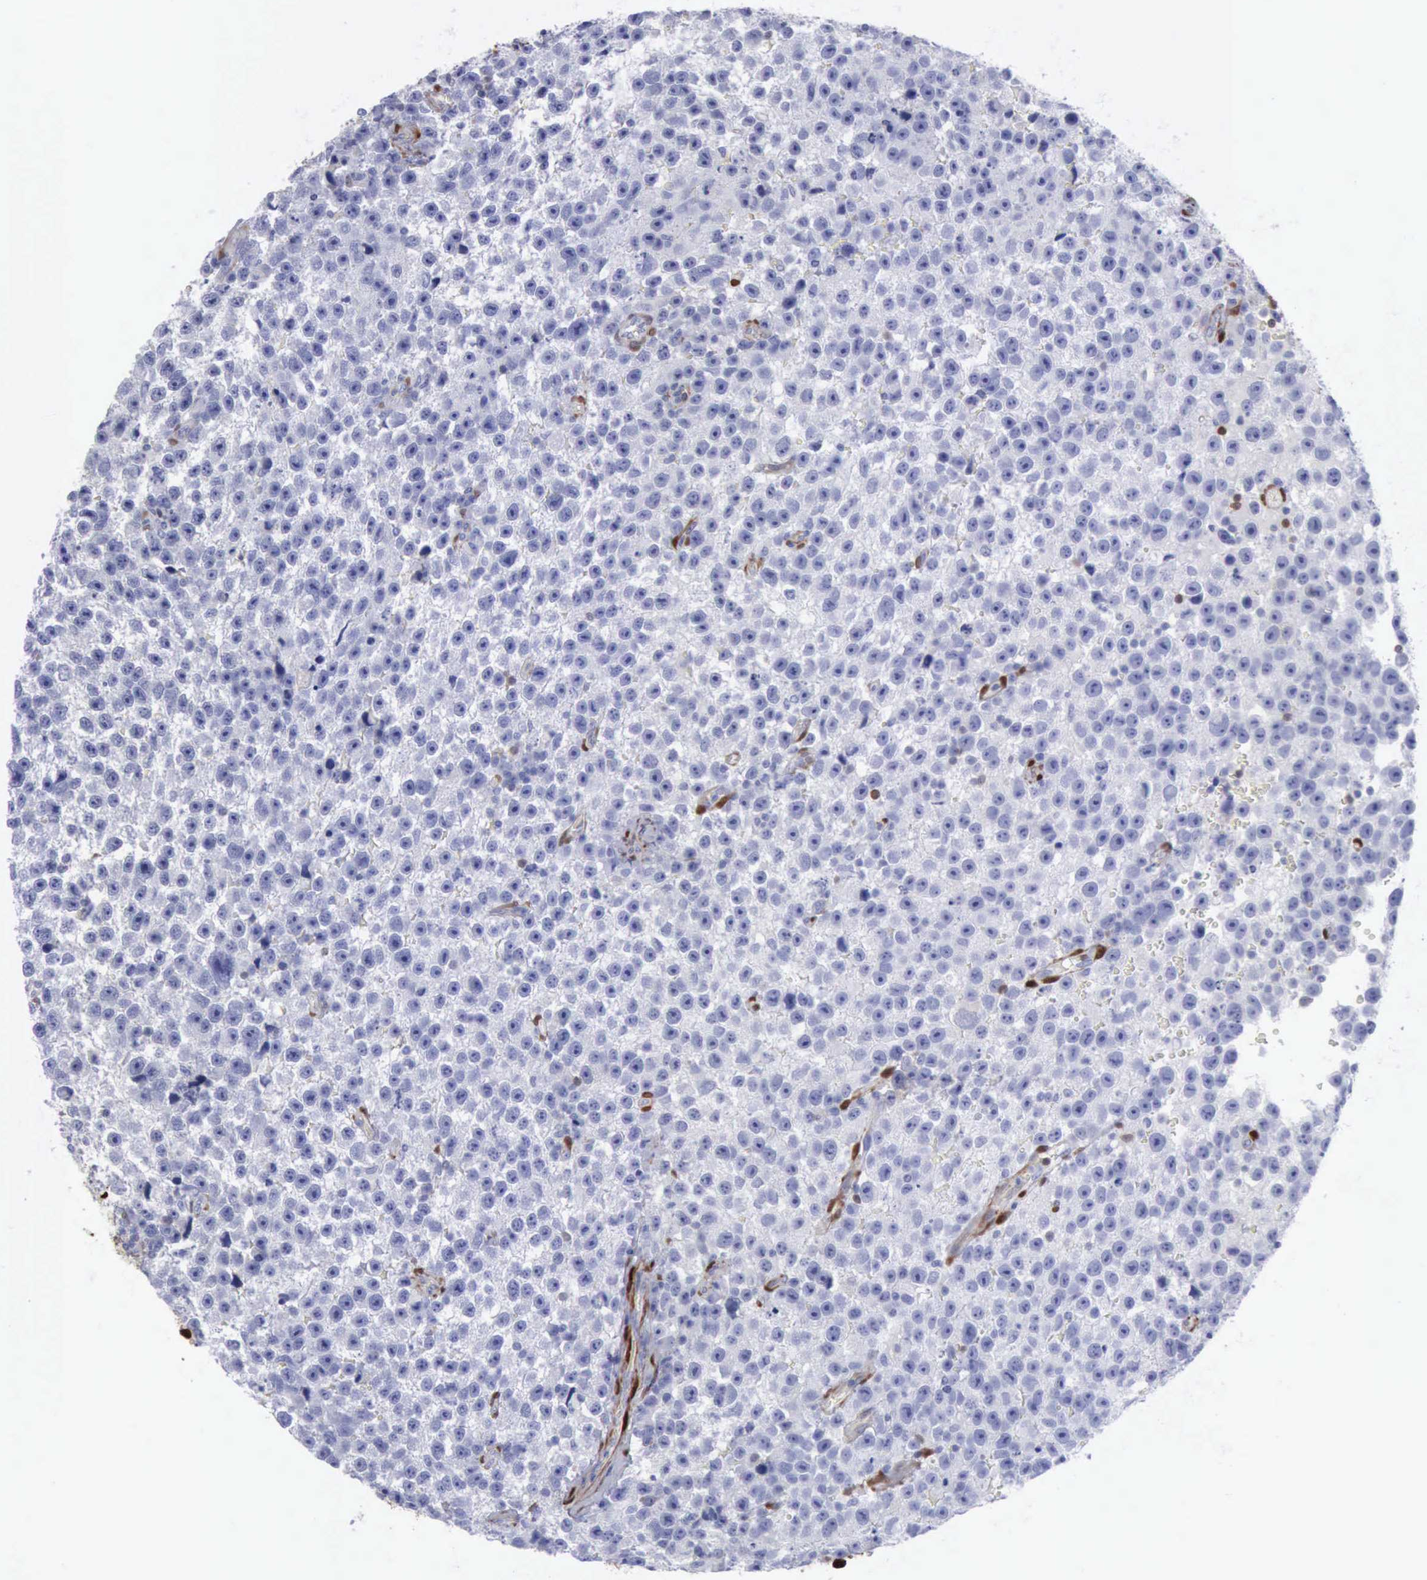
{"staining": {"intensity": "negative", "quantity": "none", "location": "none"}, "tissue": "testis cancer", "cell_type": "Tumor cells", "image_type": "cancer", "snomed": [{"axis": "morphology", "description": "Seminoma, NOS"}, {"axis": "topography", "description": "Testis"}], "caption": "The IHC image has no significant expression in tumor cells of testis cancer (seminoma) tissue.", "gene": "FHL1", "patient": {"sex": "male", "age": 33}}